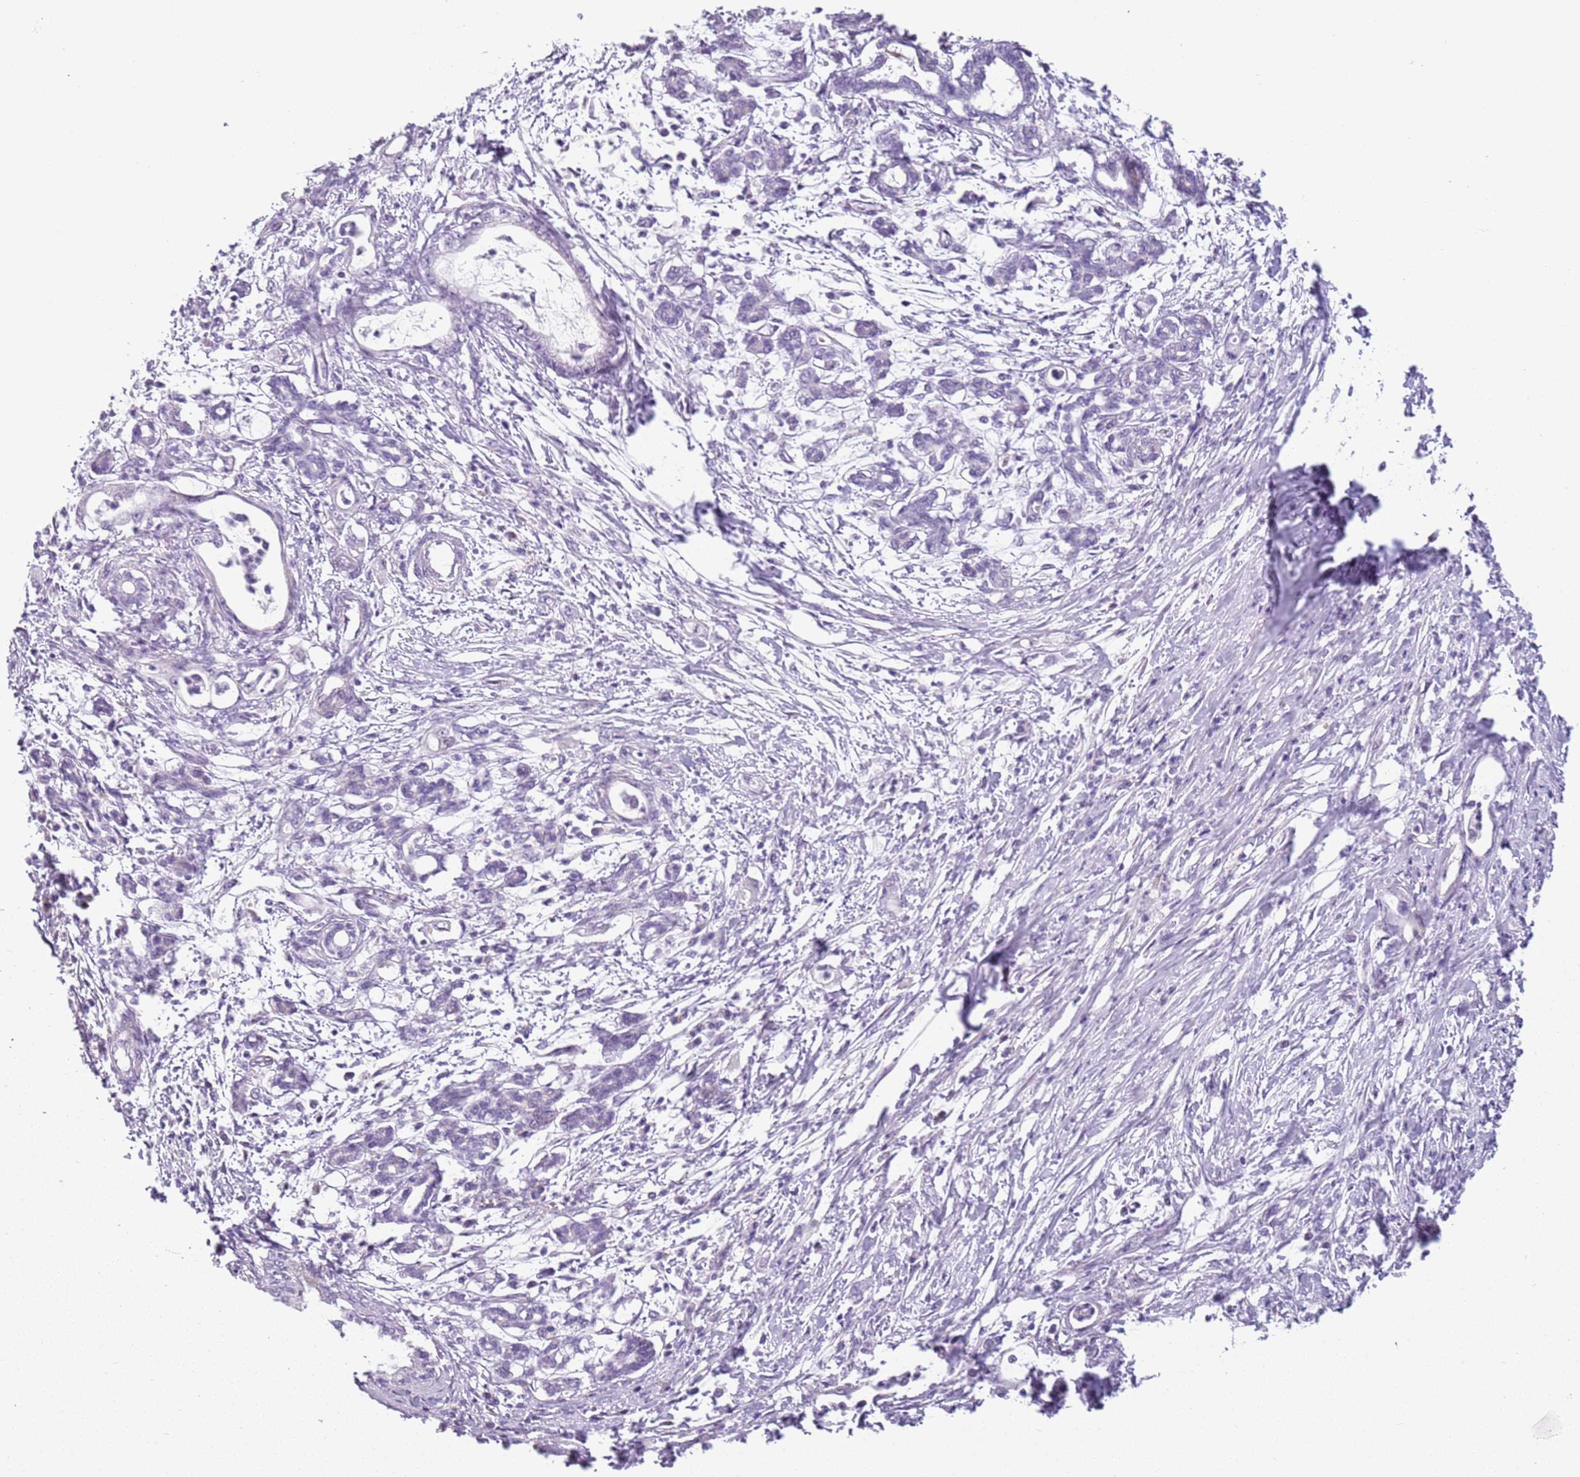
{"staining": {"intensity": "negative", "quantity": "none", "location": "none"}, "tissue": "pancreatic cancer", "cell_type": "Tumor cells", "image_type": "cancer", "snomed": [{"axis": "morphology", "description": "Adenocarcinoma, NOS"}, {"axis": "topography", "description": "Pancreas"}], "caption": "Pancreatic cancer (adenocarcinoma) was stained to show a protein in brown. There is no significant positivity in tumor cells.", "gene": "DEFB116", "patient": {"sex": "female", "age": 55}}